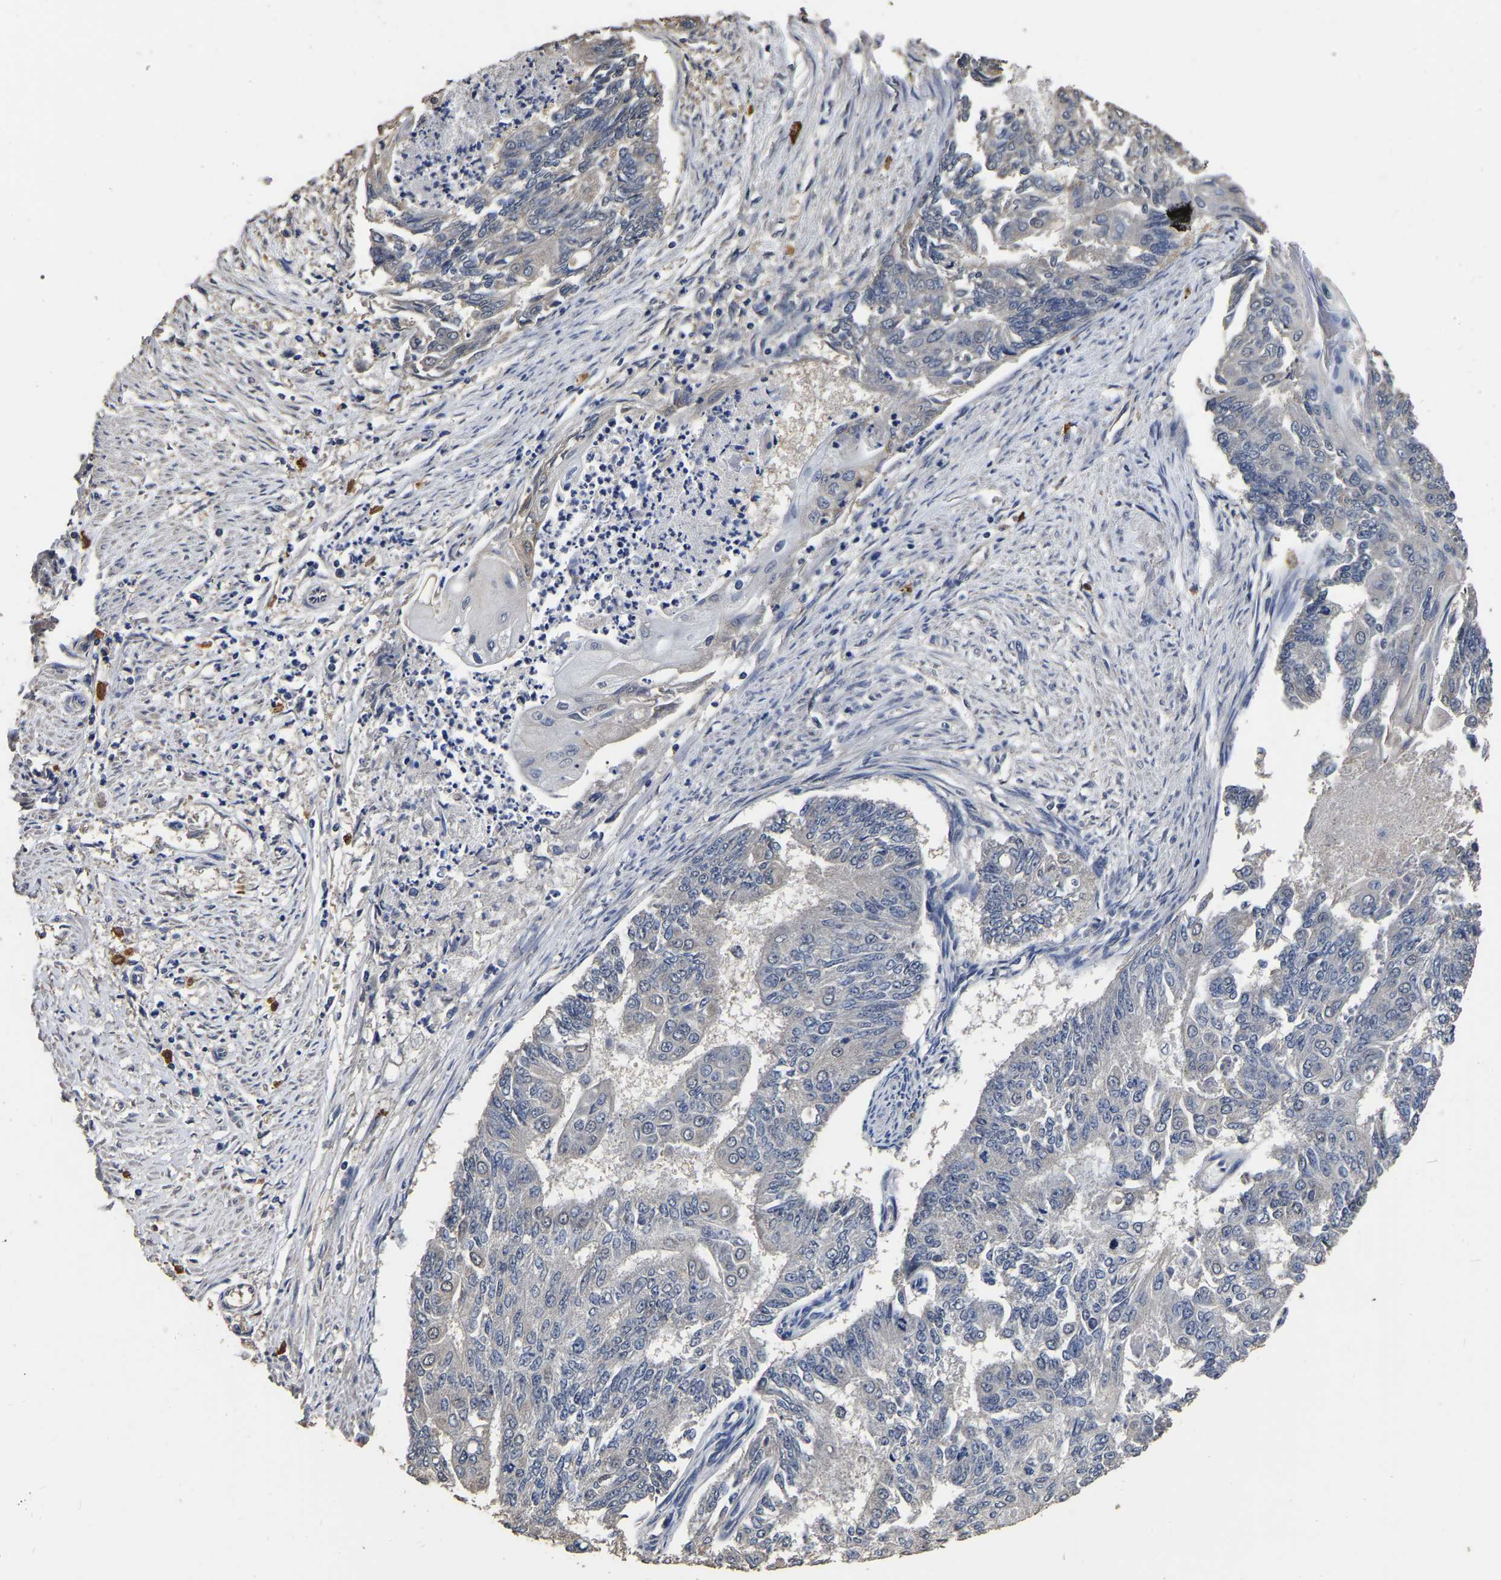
{"staining": {"intensity": "negative", "quantity": "none", "location": "none"}, "tissue": "endometrial cancer", "cell_type": "Tumor cells", "image_type": "cancer", "snomed": [{"axis": "morphology", "description": "Adenocarcinoma, NOS"}, {"axis": "topography", "description": "Endometrium"}], "caption": "Immunohistochemistry of endometrial cancer (adenocarcinoma) reveals no expression in tumor cells. (DAB (3,3'-diaminobenzidine) immunohistochemistry (IHC) with hematoxylin counter stain).", "gene": "STK32C", "patient": {"sex": "female", "age": 32}}